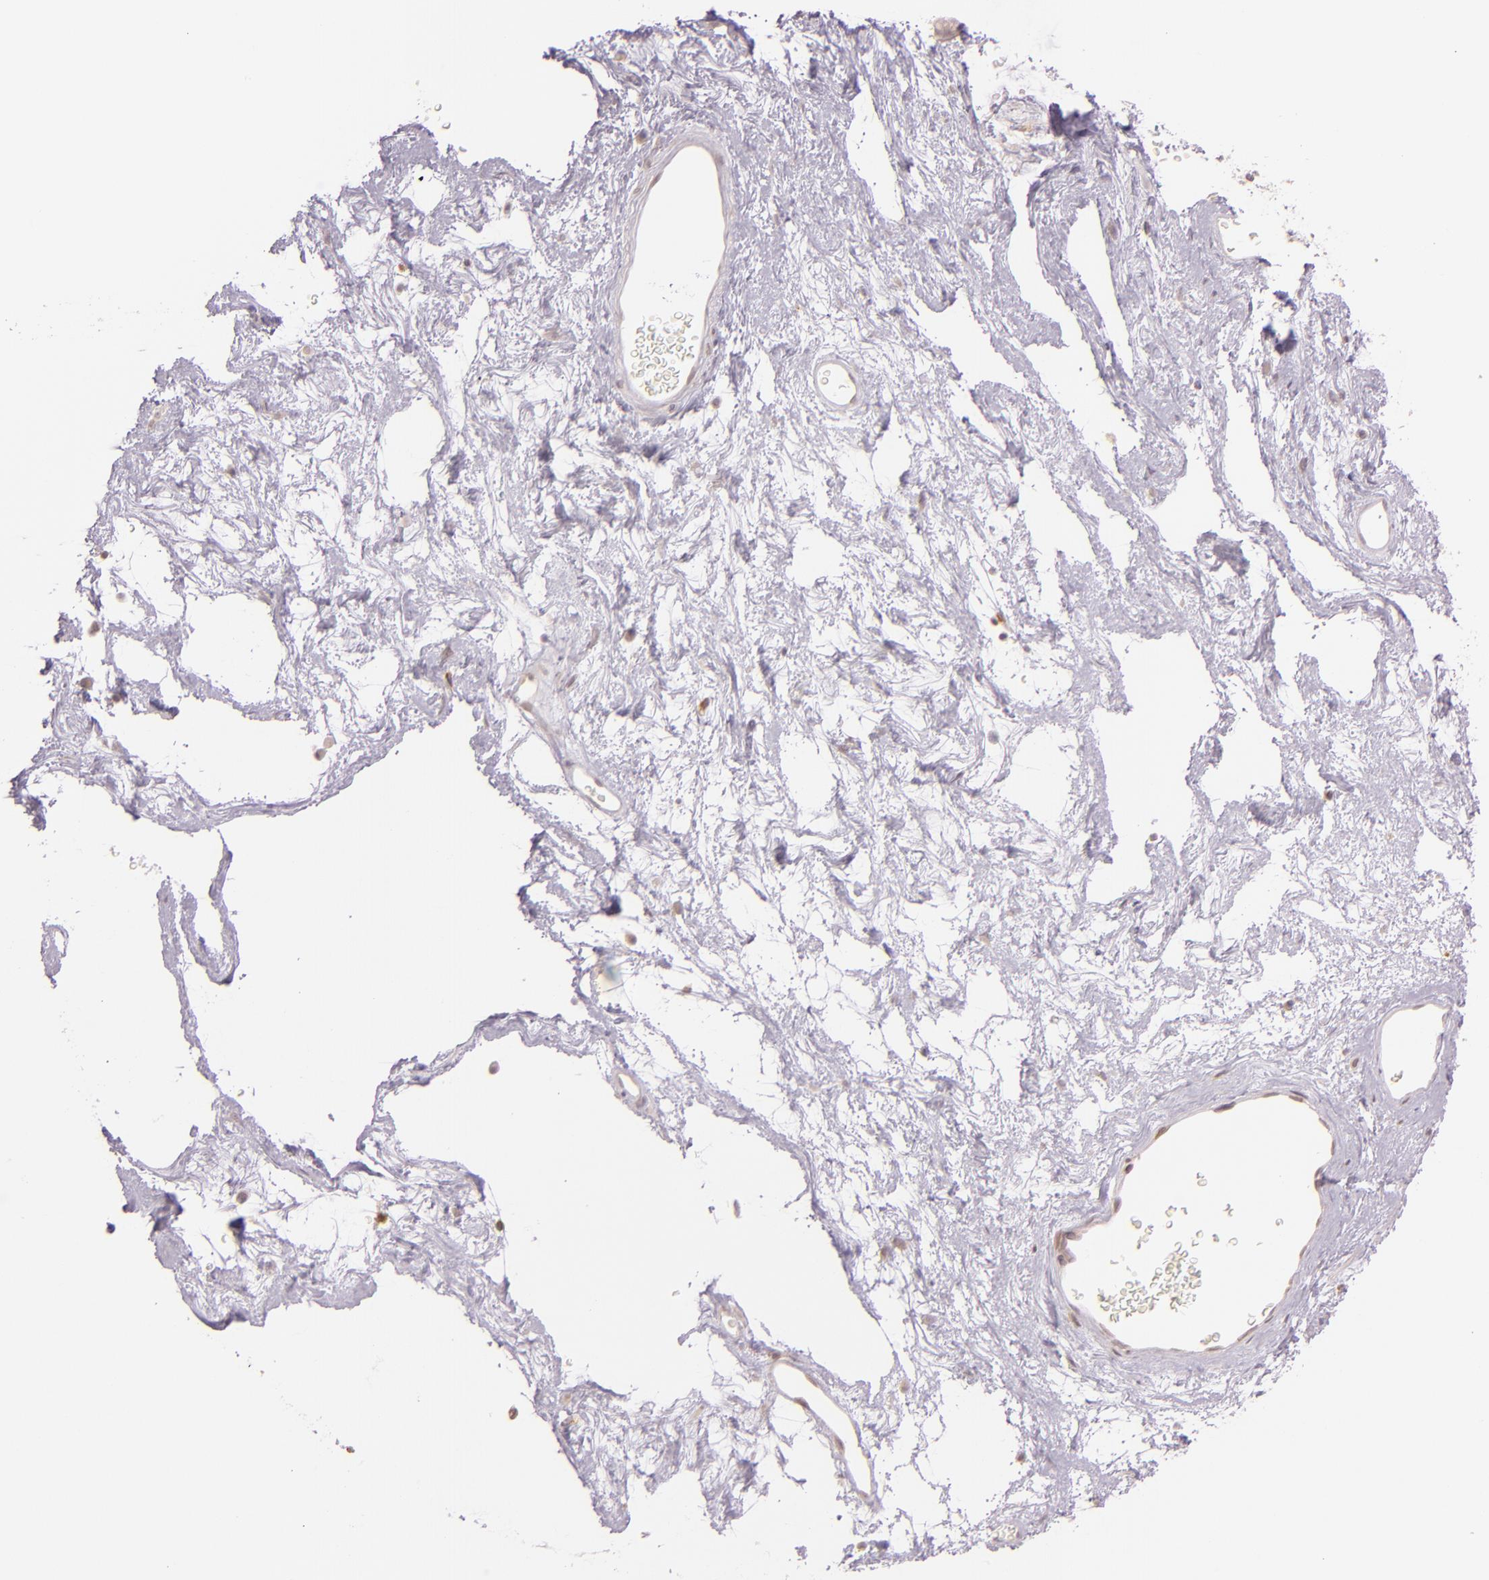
{"staining": {"intensity": "weak", "quantity": ">75%", "location": "cytoplasmic/membranous"}, "tissue": "nasopharynx", "cell_type": "Respiratory epithelial cells", "image_type": "normal", "snomed": [{"axis": "morphology", "description": "Normal tissue, NOS"}, {"axis": "morphology", "description": "Squamous cell carcinoma, NOS"}, {"axis": "topography", "description": "Cartilage tissue"}, {"axis": "topography", "description": "Nasopharynx"}], "caption": "The photomicrograph shows immunohistochemical staining of unremarkable nasopharynx. There is weak cytoplasmic/membranous expression is appreciated in approximately >75% of respiratory epithelial cells.", "gene": "LGMN", "patient": {"sex": "male", "age": 63}}